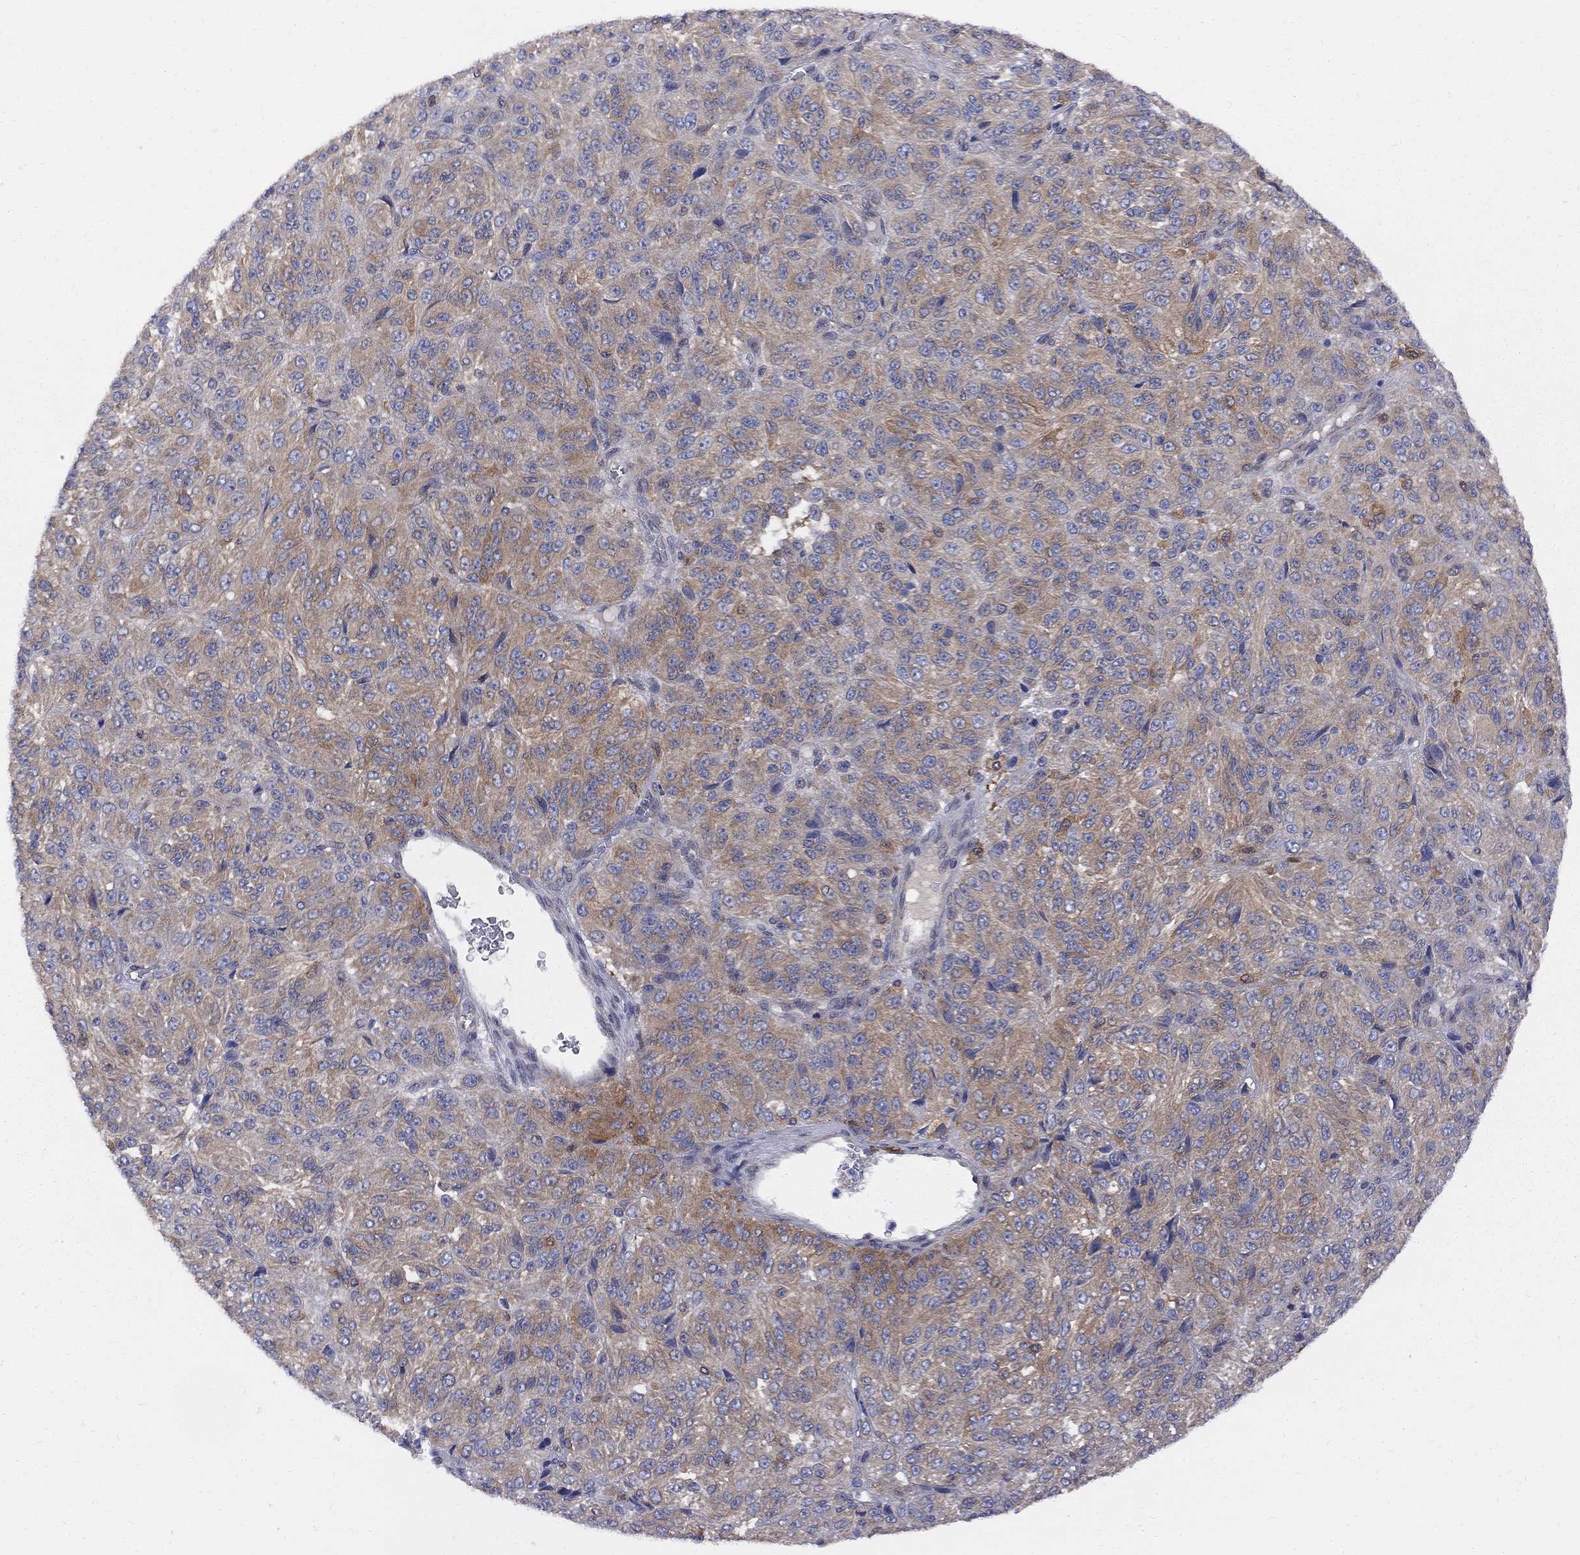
{"staining": {"intensity": "moderate", "quantity": ">75%", "location": "cytoplasmic/membranous"}, "tissue": "melanoma", "cell_type": "Tumor cells", "image_type": "cancer", "snomed": [{"axis": "morphology", "description": "Malignant melanoma, Metastatic site"}, {"axis": "topography", "description": "Brain"}], "caption": "Immunohistochemical staining of malignant melanoma (metastatic site) reveals medium levels of moderate cytoplasmic/membranous staining in approximately >75% of tumor cells.", "gene": "MTHFR", "patient": {"sex": "female", "age": 56}}